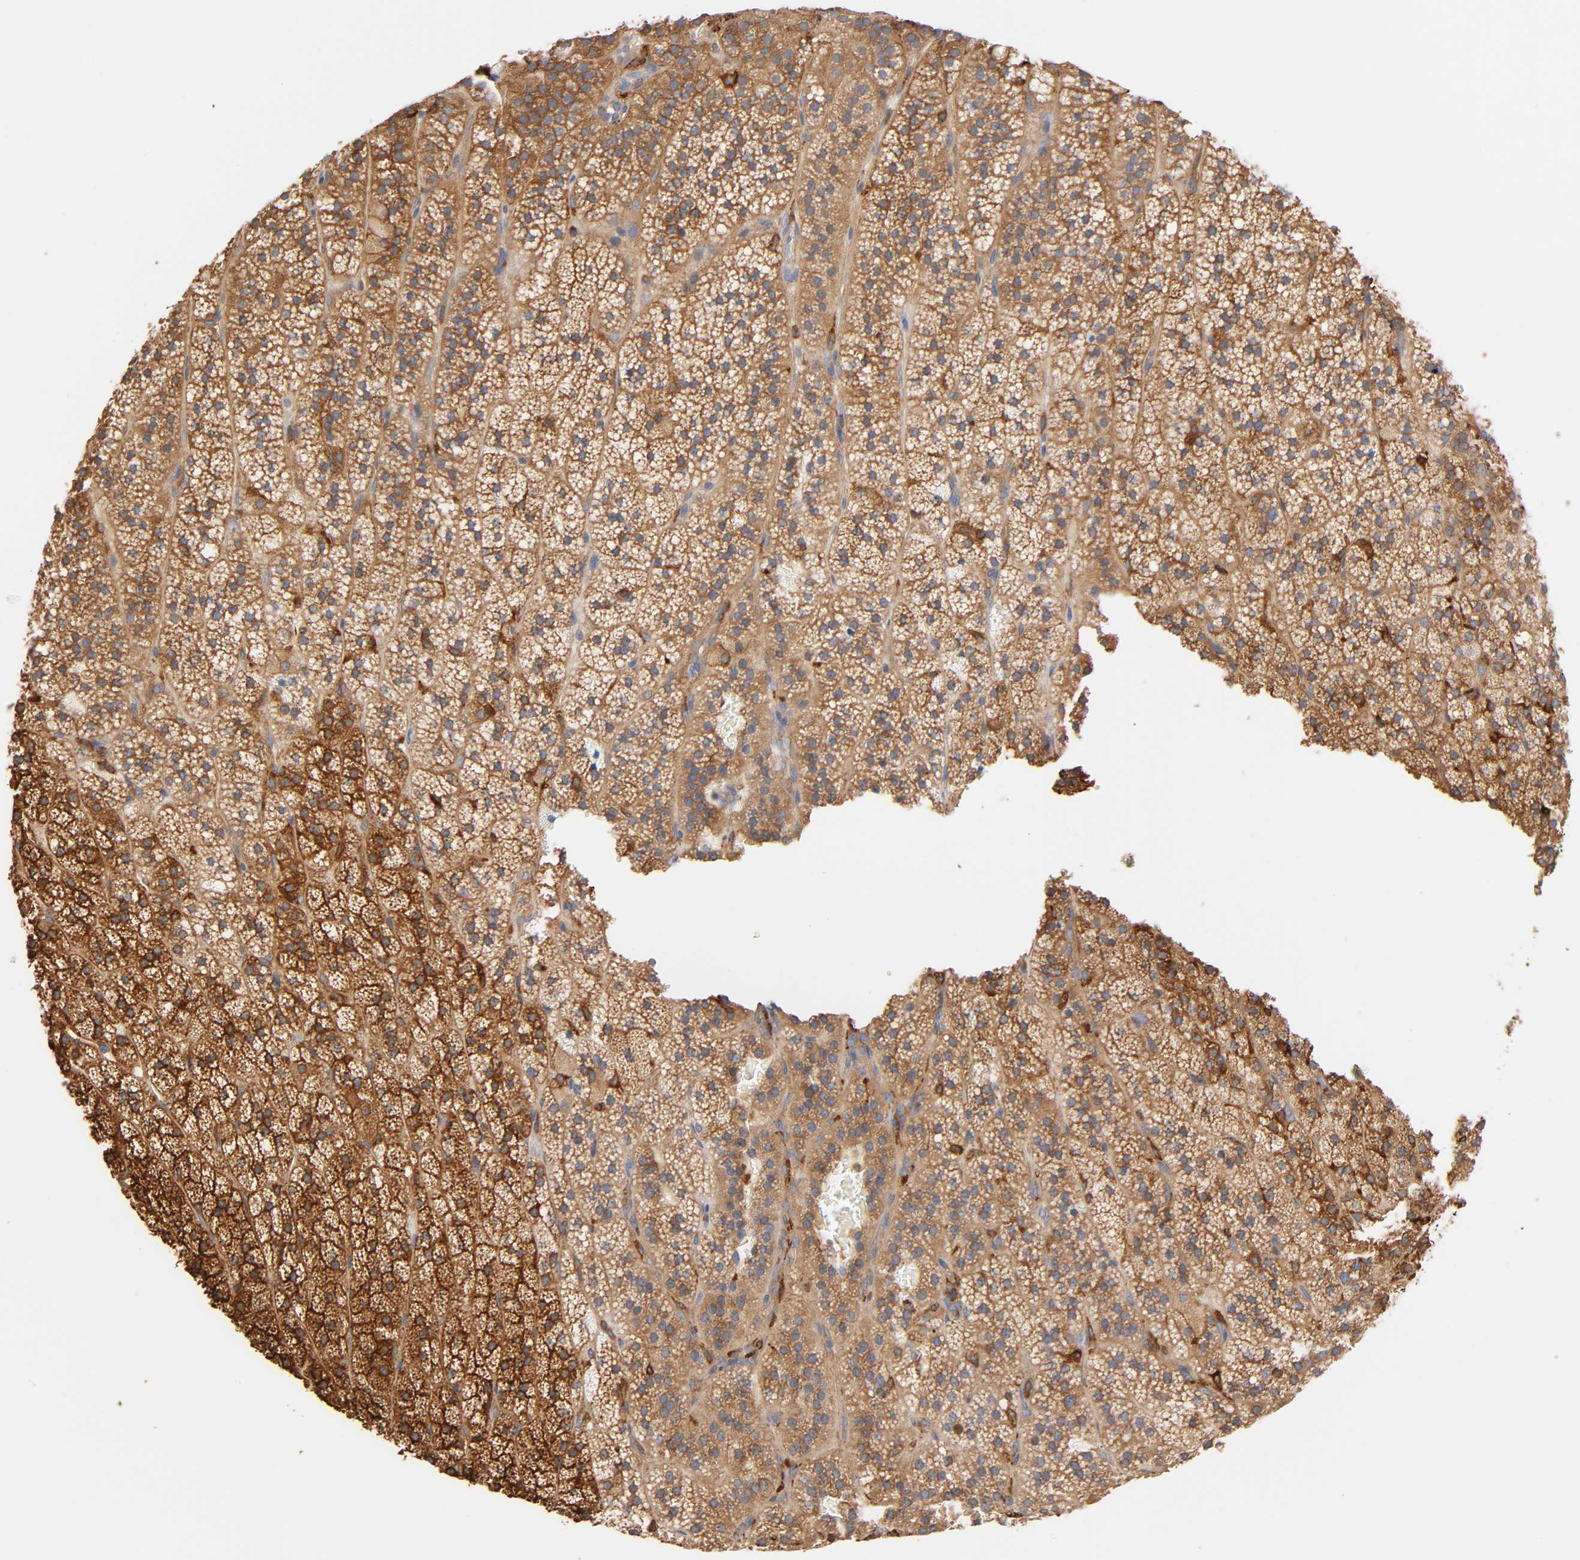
{"staining": {"intensity": "strong", "quantity": ">75%", "location": "cytoplasmic/membranous"}, "tissue": "adrenal gland", "cell_type": "Glandular cells", "image_type": "normal", "snomed": [{"axis": "morphology", "description": "Normal tissue, NOS"}, {"axis": "topography", "description": "Adrenal gland"}], "caption": "Immunohistochemical staining of benign adrenal gland displays >75% levels of strong cytoplasmic/membranous protein positivity in about >75% of glandular cells. Using DAB (3,3'-diaminobenzidine) (brown) and hematoxylin (blue) stains, captured at high magnification using brightfield microscopy.", "gene": "BIN1", "patient": {"sex": "male", "age": 35}}